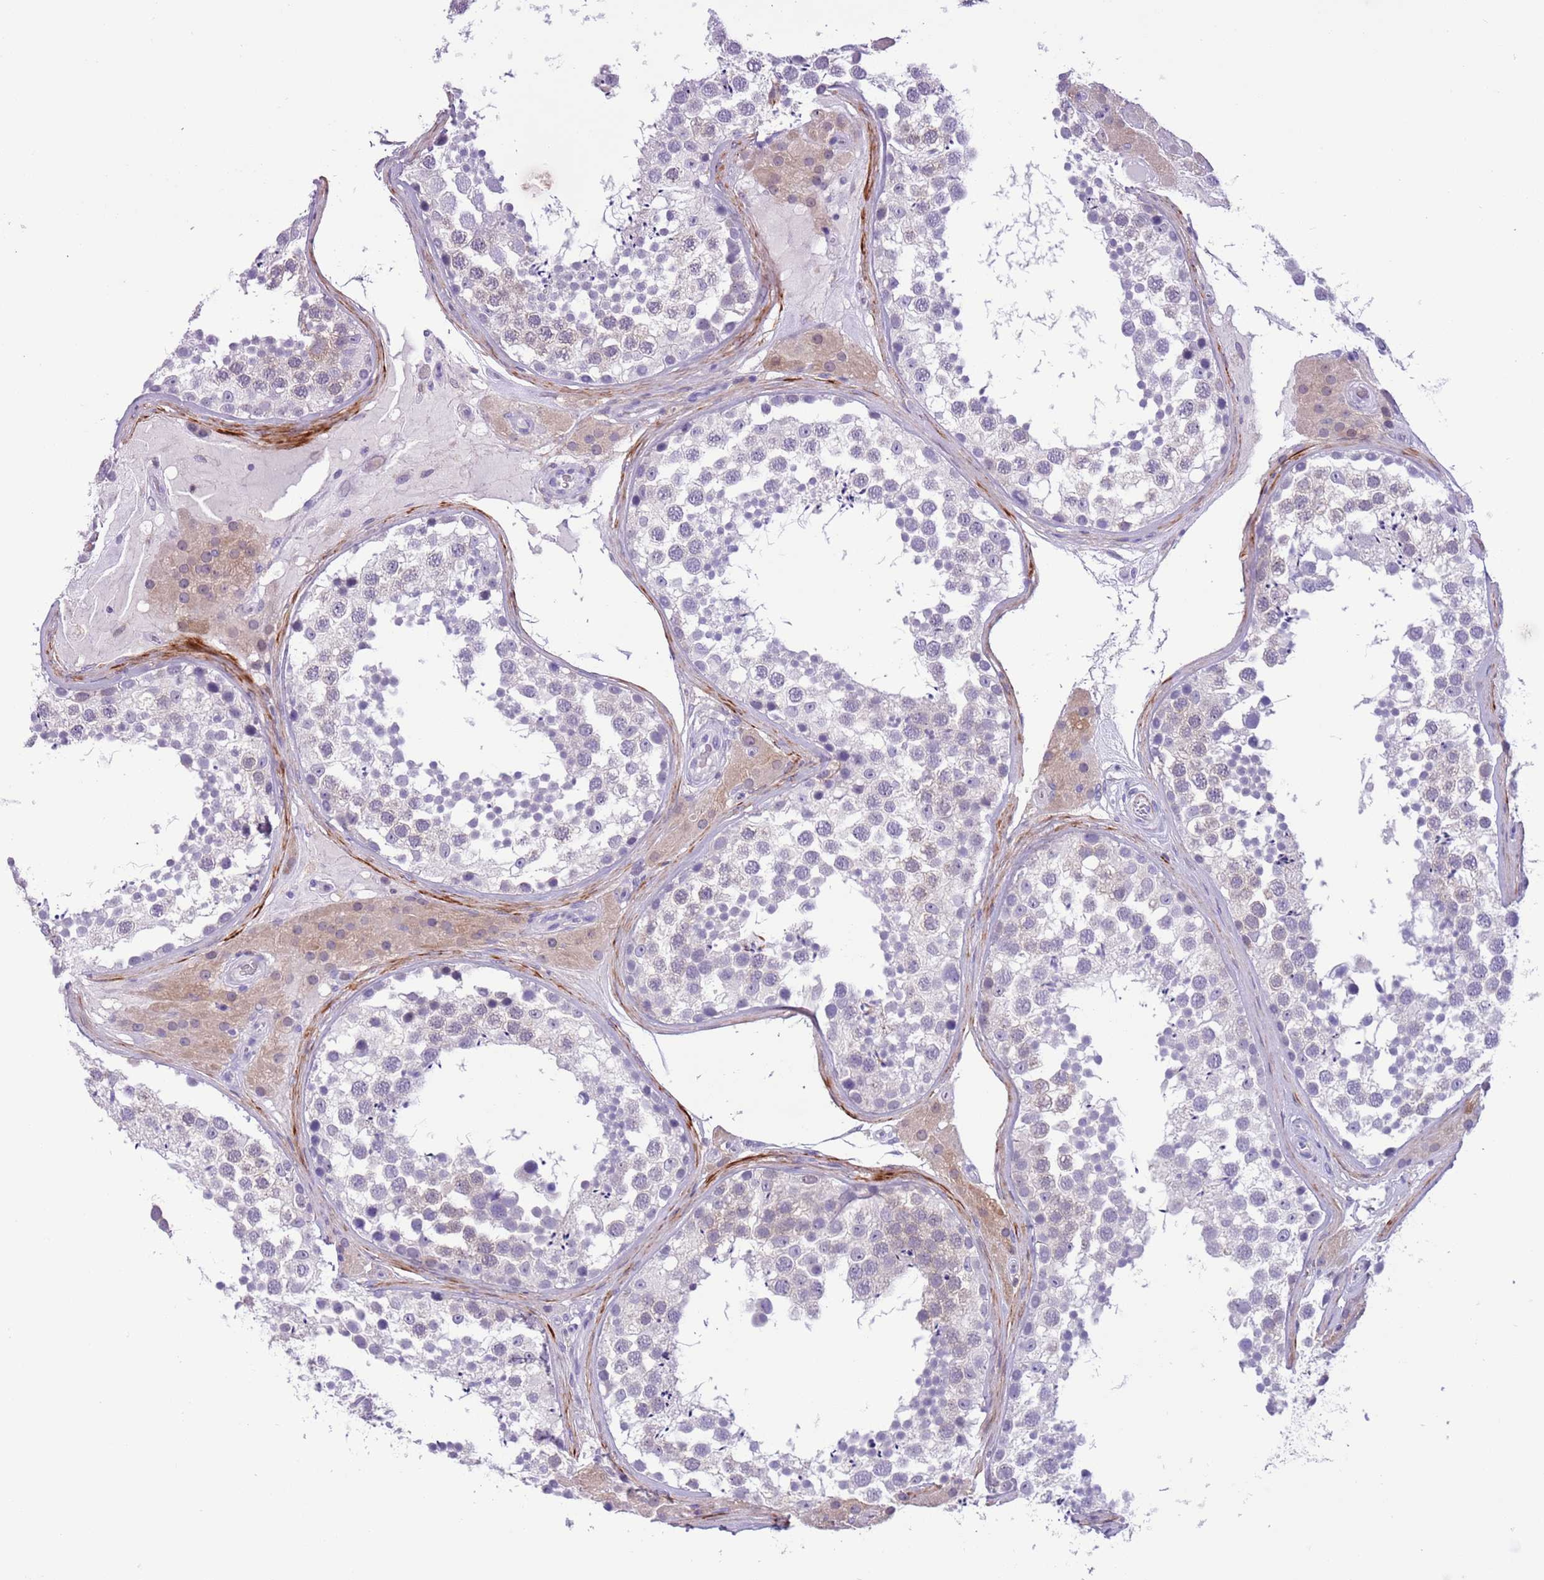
{"staining": {"intensity": "negative", "quantity": "none", "location": "none"}, "tissue": "testis", "cell_type": "Cells in seminiferous ducts", "image_type": "normal", "snomed": [{"axis": "morphology", "description": "Normal tissue, NOS"}, {"axis": "topography", "description": "Testis"}], "caption": "Immunohistochemistry photomicrograph of benign testis: testis stained with DAB (3,3'-diaminobenzidine) reveals no significant protein staining in cells in seminiferous ducts. Brightfield microscopy of immunohistochemistry (IHC) stained with DAB (brown) and hematoxylin (blue), captured at high magnification.", "gene": "PFKFB2", "patient": {"sex": "male", "age": 46}}